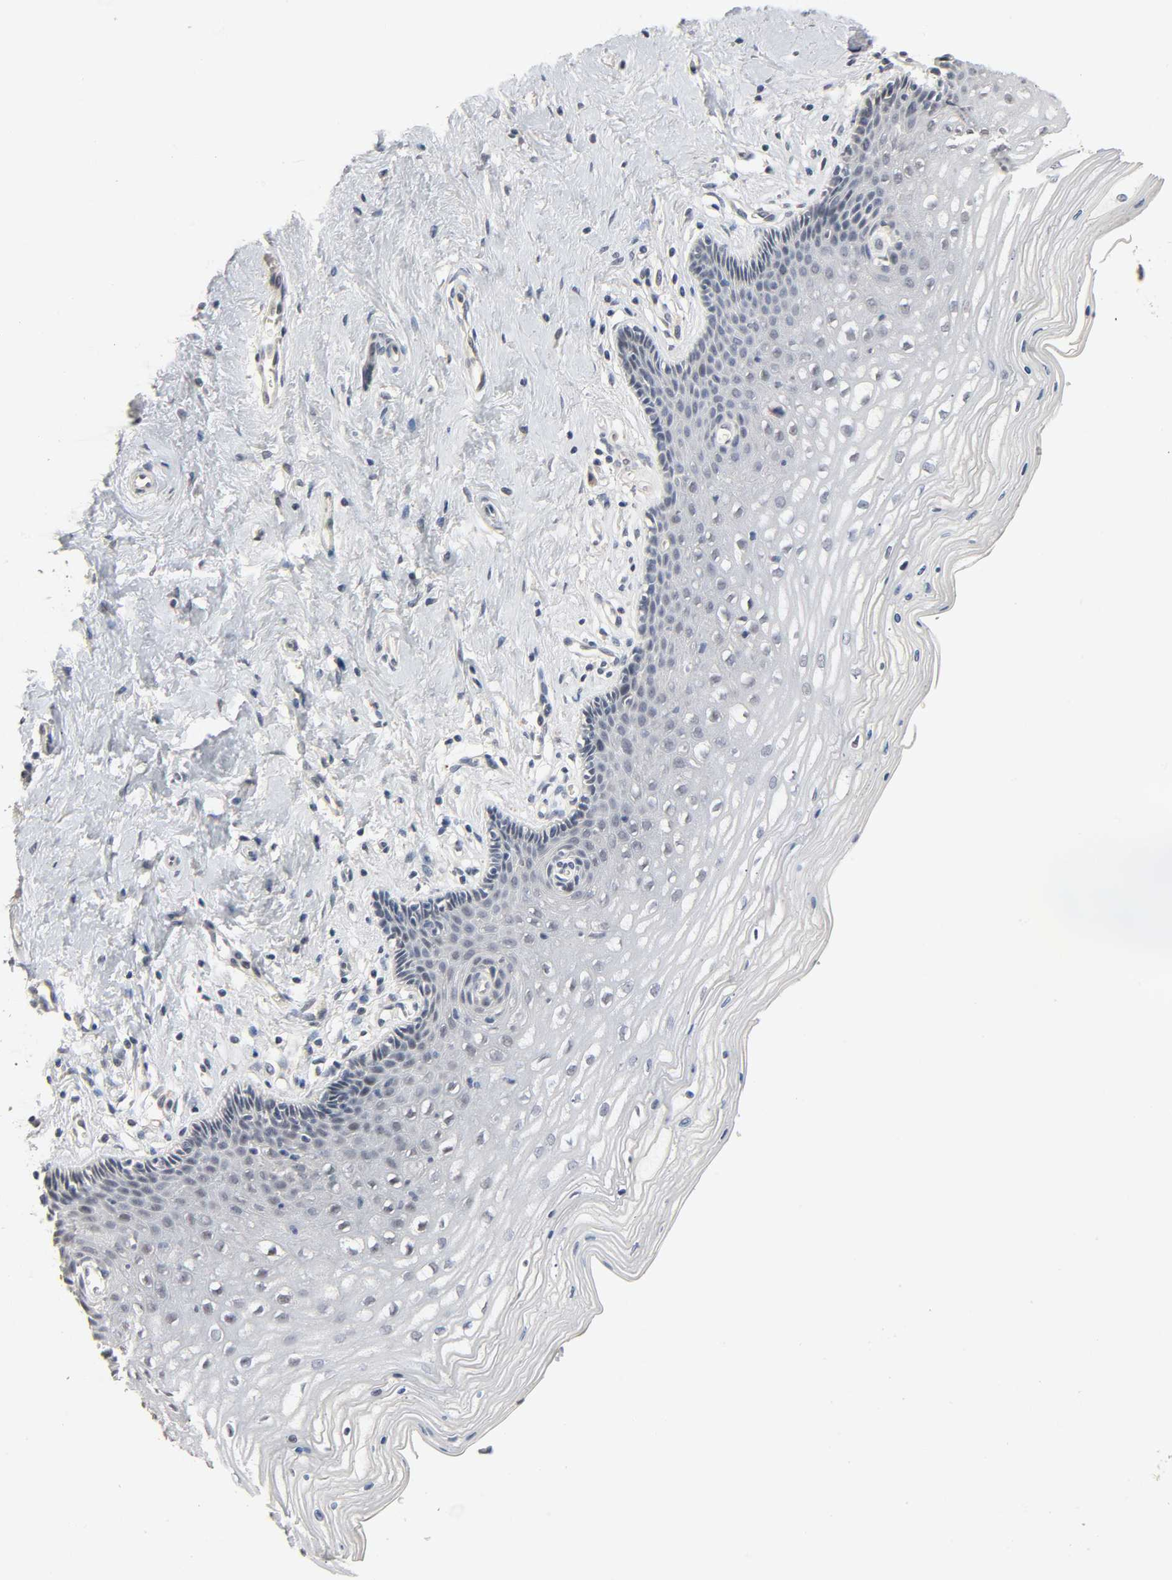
{"staining": {"intensity": "negative", "quantity": "none", "location": "none"}, "tissue": "cervix", "cell_type": "Glandular cells", "image_type": "normal", "snomed": [{"axis": "morphology", "description": "Normal tissue, NOS"}, {"axis": "topography", "description": "Cervix"}], "caption": "DAB immunohistochemical staining of unremarkable human cervix displays no significant expression in glandular cells. (DAB immunohistochemistry (IHC), high magnification).", "gene": "MAGEA8", "patient": {"sex": "female", "age": 39}}